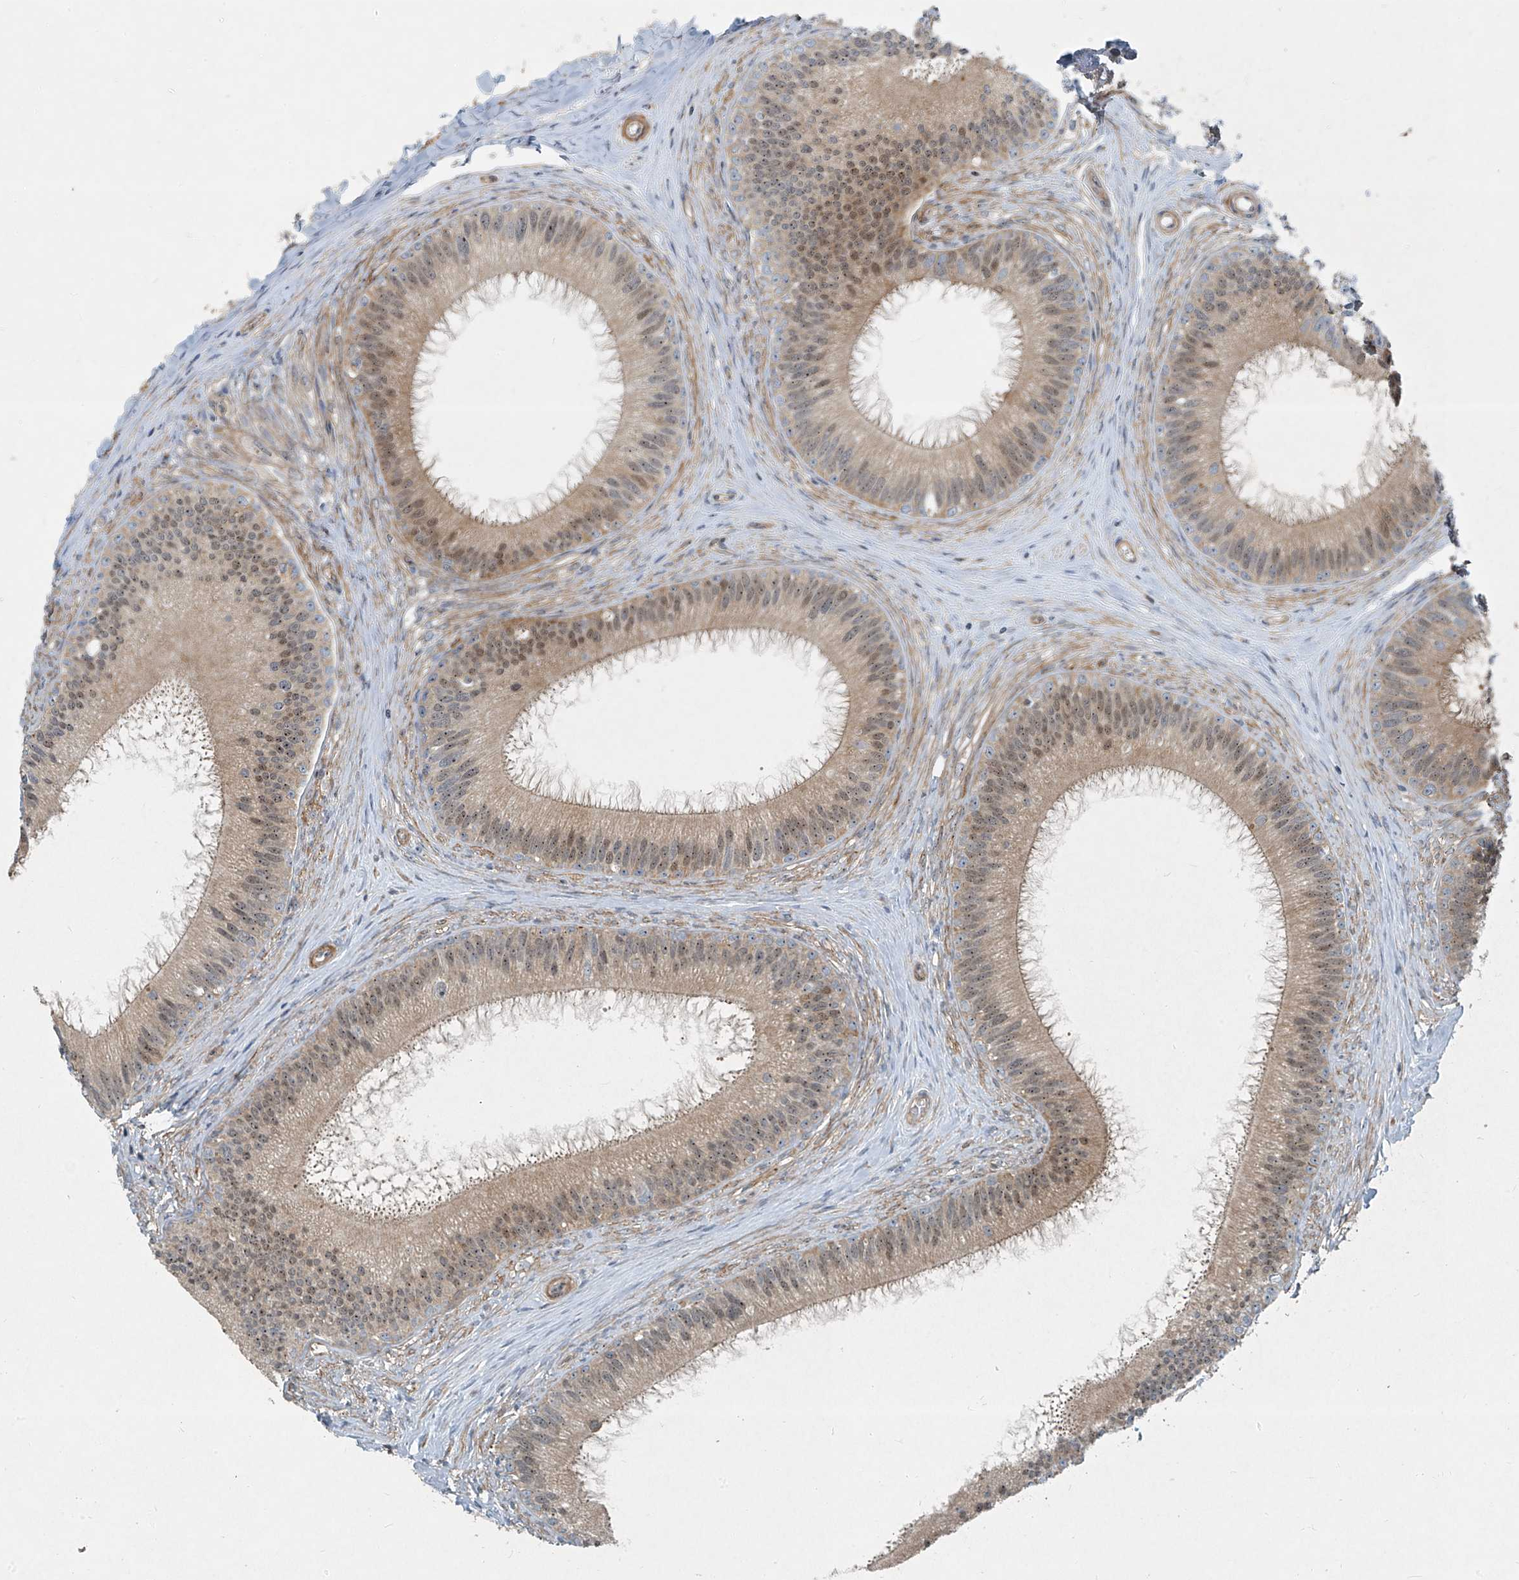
{"staining": {"intensity": "weak", "quantity": ">75%", "location": "cytoplasmic/membranous,nuclear"}, "tissue": "epididymis", "cell_type": "Glandular cells", "image_type": "normal", "snomed": [{"axis": "morphology", "description": "Normal tissue, NOS"}, {"axis": "topography", "description": "Epididymis"}], "caption": "Protein positivity by IHC displays weak cytoplasmic/membranous,nuclear staining in approximately >75% of glandular cells in normal epididymis.", "gene": "PPCS", "patient": {"sex": "male", "age": 27}}